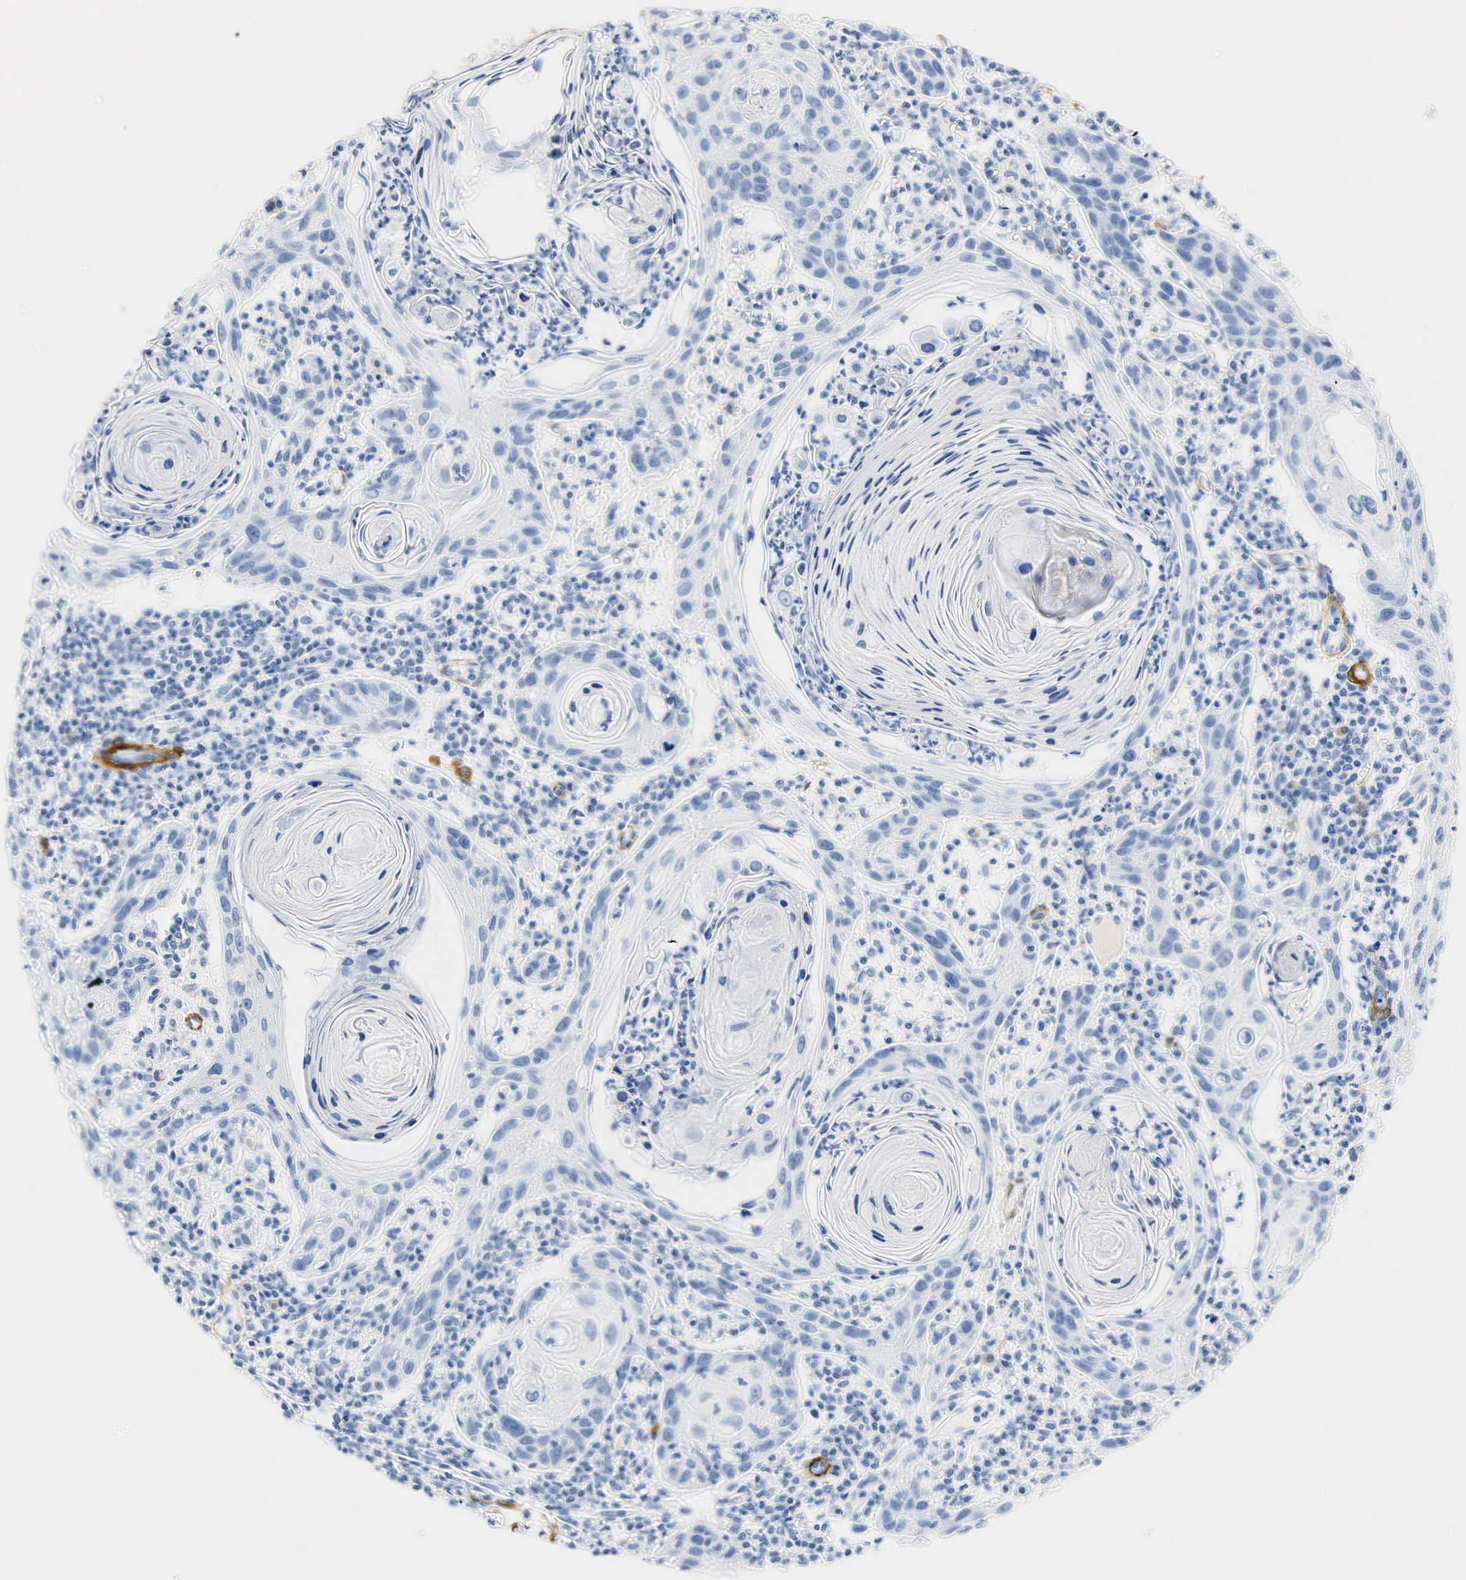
{"staining": {"intensity": "negative", "quantity": "none", "location": "none"}, "tissue": "skin cancer", "cell_type": "Tumor cells", "image_type": "cancer", "snomed": [{"axis": "morphology", "description": "Squamous cell carcinoma, NOS"}, {"axis": "topography", "description": "Skin"}], "caption": "Tumor cells are negative for protein expression in human squamous cell carcinoma (skin). The staining is performed using DAB (3,3'-diaminobenzidine) brown chromogen with nuclei counter-stained in using hematoxylin.", "gene": "ACTA1", "patient": {"sex": "female", "age": 74}}